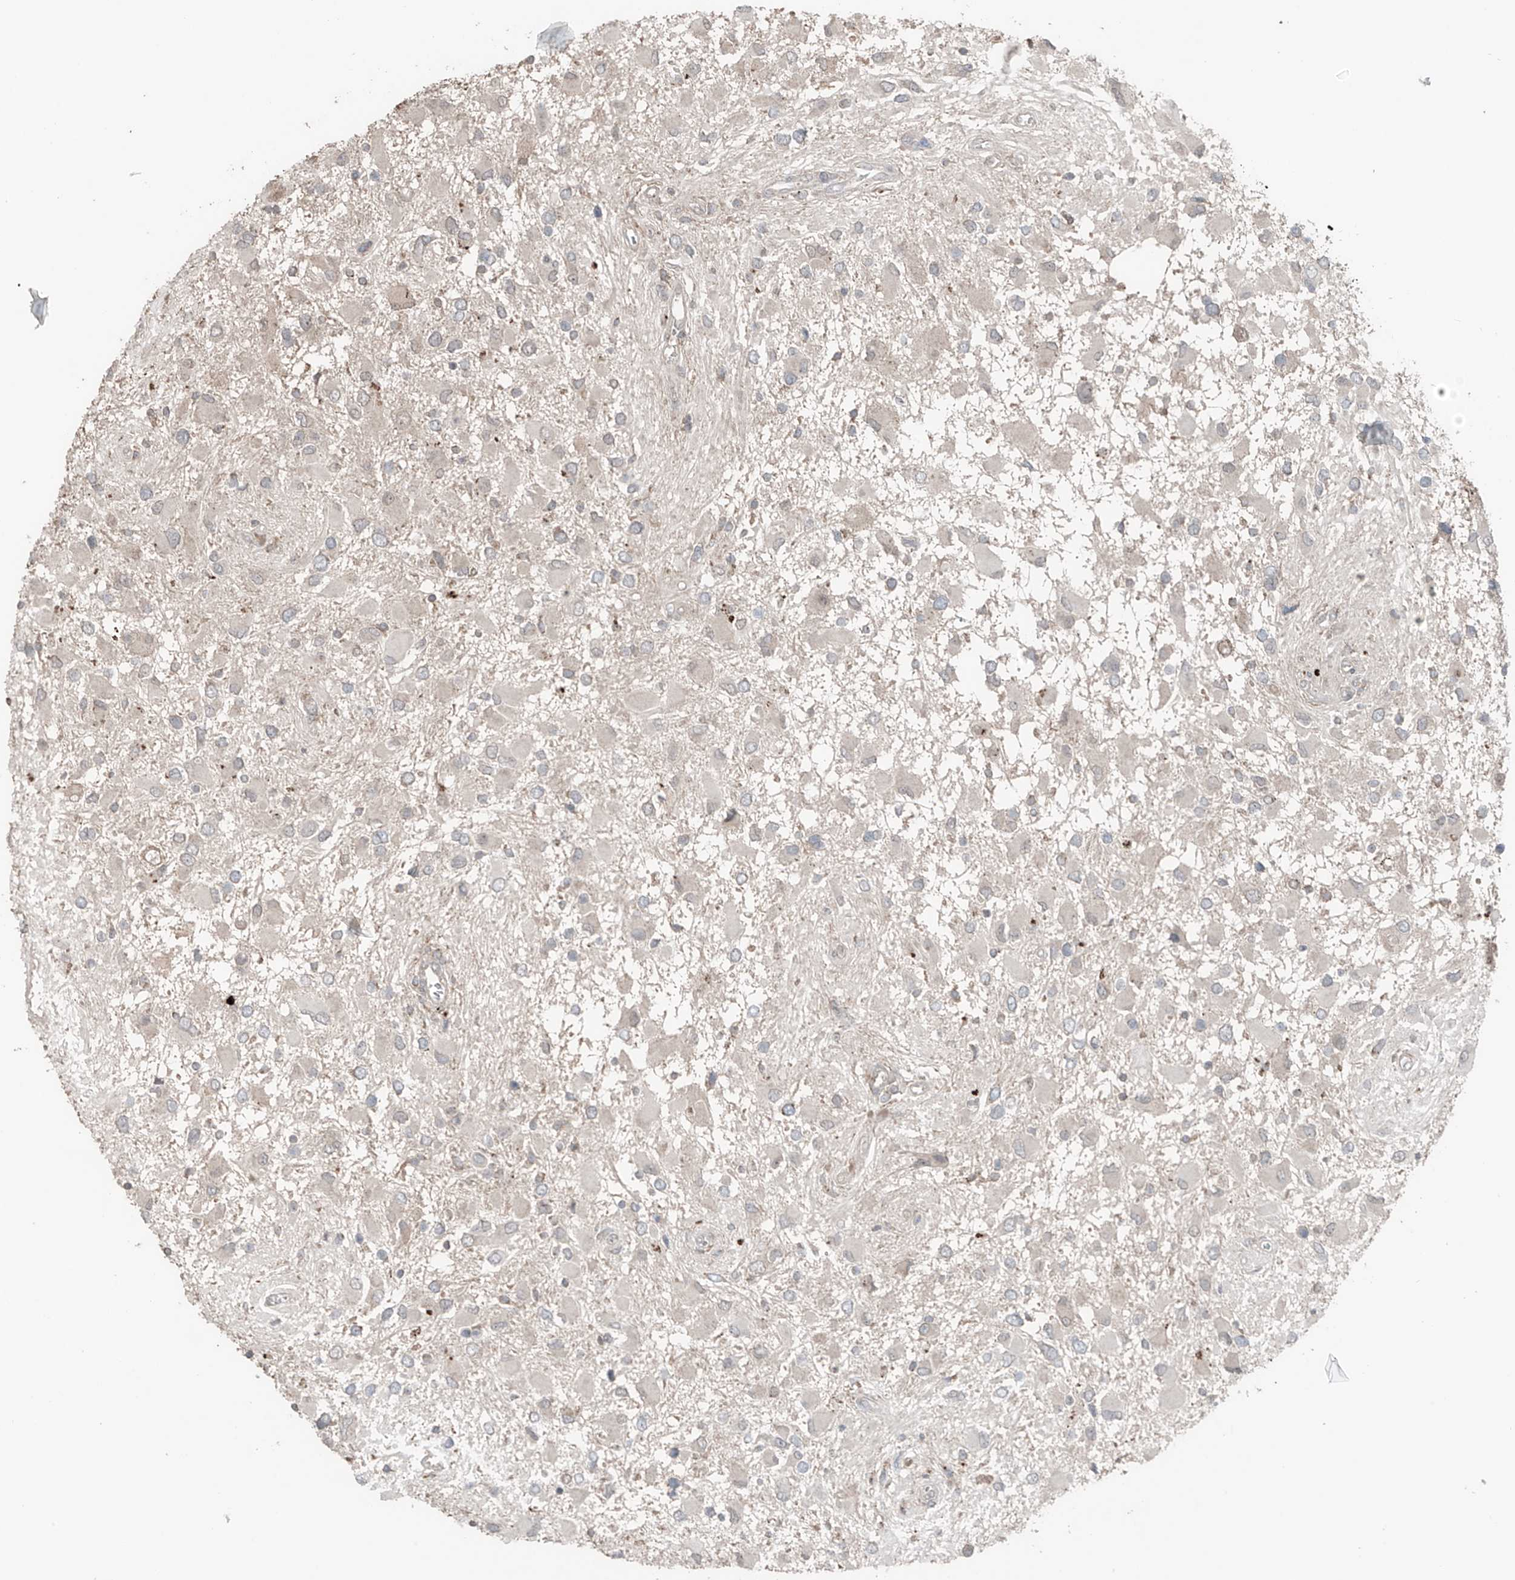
{"staining": {"intensity": "negative", "quantity": "none", "location": "none"}, "tissue": "glioma", "cell_type": "Tumor cells", "image_type": "cancer", "snomed": [{"axis": "morphology", "description": "Glioma, malignant, High grade"}, {"axis": "topography", "description": "Brain"}], "caption": "Protein analysis of glioma reveals no significant positivity in tumor cells.", "gene": "TXNDC9", "patient": {"sex": "male", "age": 53}}